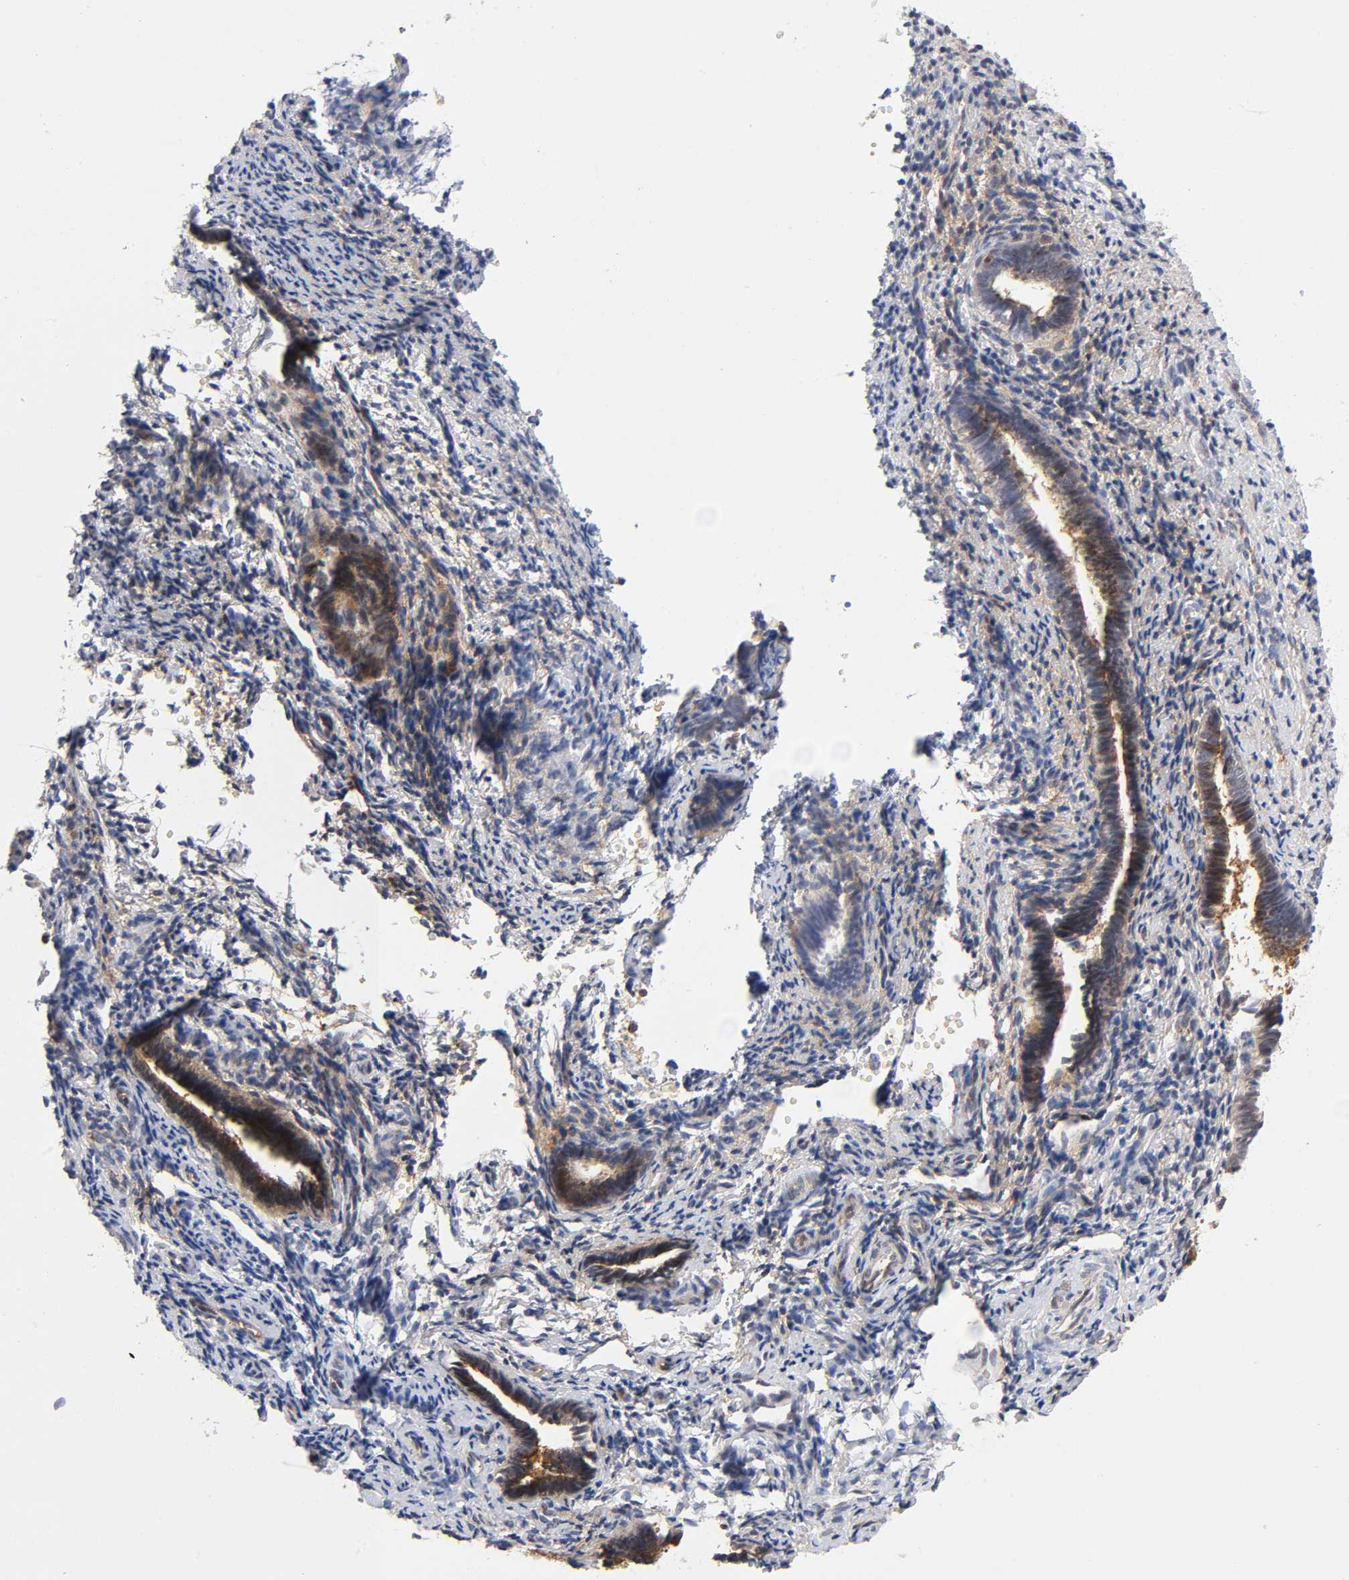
{"staining": {"intensity": "weak", "quantity": "25%-75%", "location": "cytoplasmic/membranous"}, "tissue": "endometrium", "cell_type": "Cells in endometrial stroma", "image_type": "normal", "snomed": [{"axis": "morphology", "description": "Normal tissue, NOS"}, {"axis": "topography", "description": "Endometrium"}], "caption": "This histopathology image shows immunohistochemistry (IHC) staining of benign endometrium, with low weak cytoplasmic/membranous positivity in about 25%-75% of cells in endometrial stroma.", "gene": "ANXA7", "patient": {"sex": "female", "age": 27}}